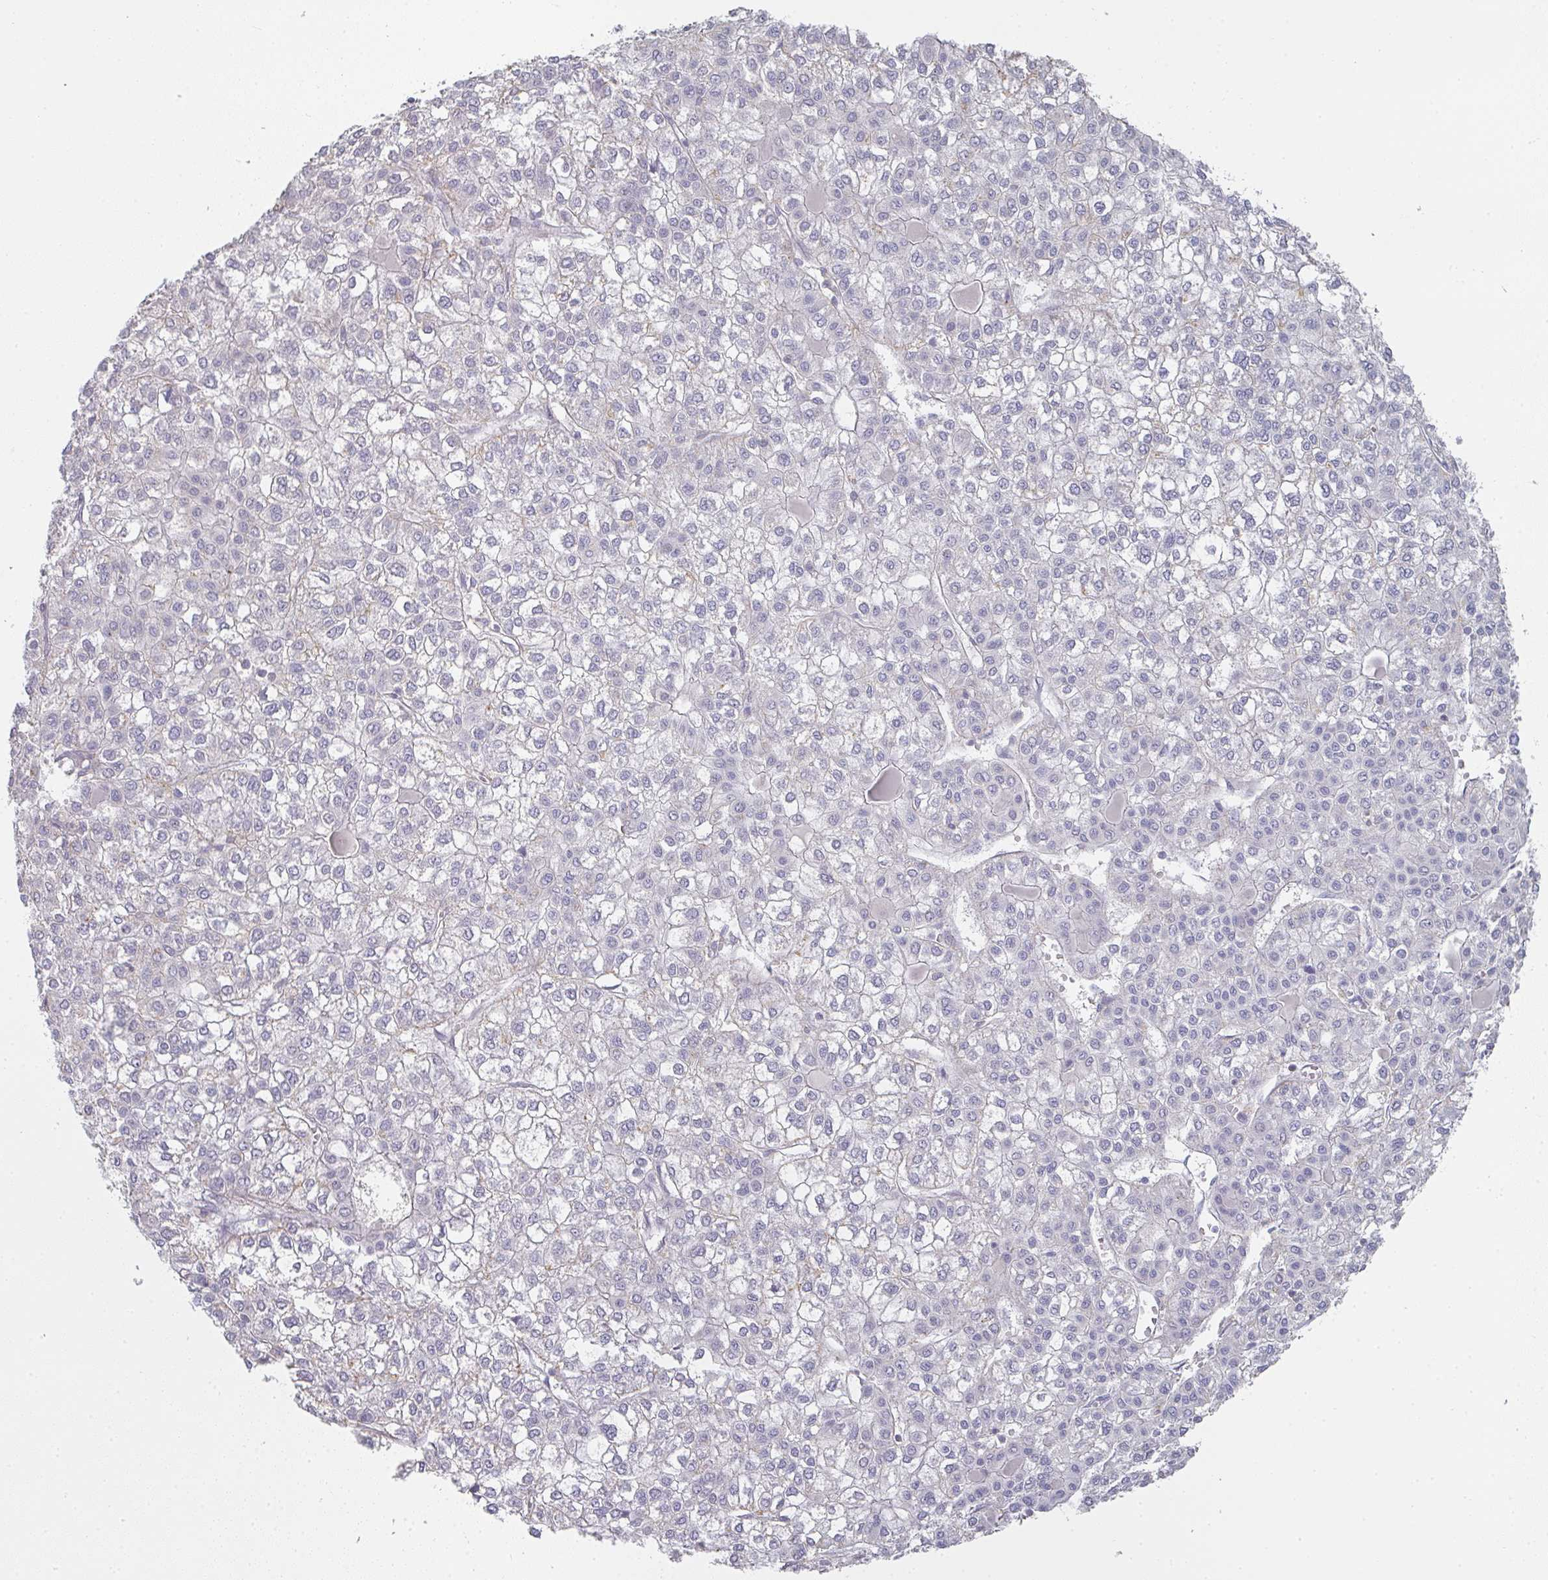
{"staining": {"intensity": "negative", "quantity": "none", "location": "none"}, "tissue": "liver cancer", "cell_type": "Tumor cells", "image_type": "cancer", "snomed": [{"axis": "morphology", "description": "Carcinoma, Hepatocellular, NOS"}, {"axis": "topography", "description": "Liver"}], "caption": "An image of human liver cancer (hepatocellular carcinoma) is negative for staining in tumor cells.", "gene": "CHMP5", "patient": {"sex": "female", "age": 43}}